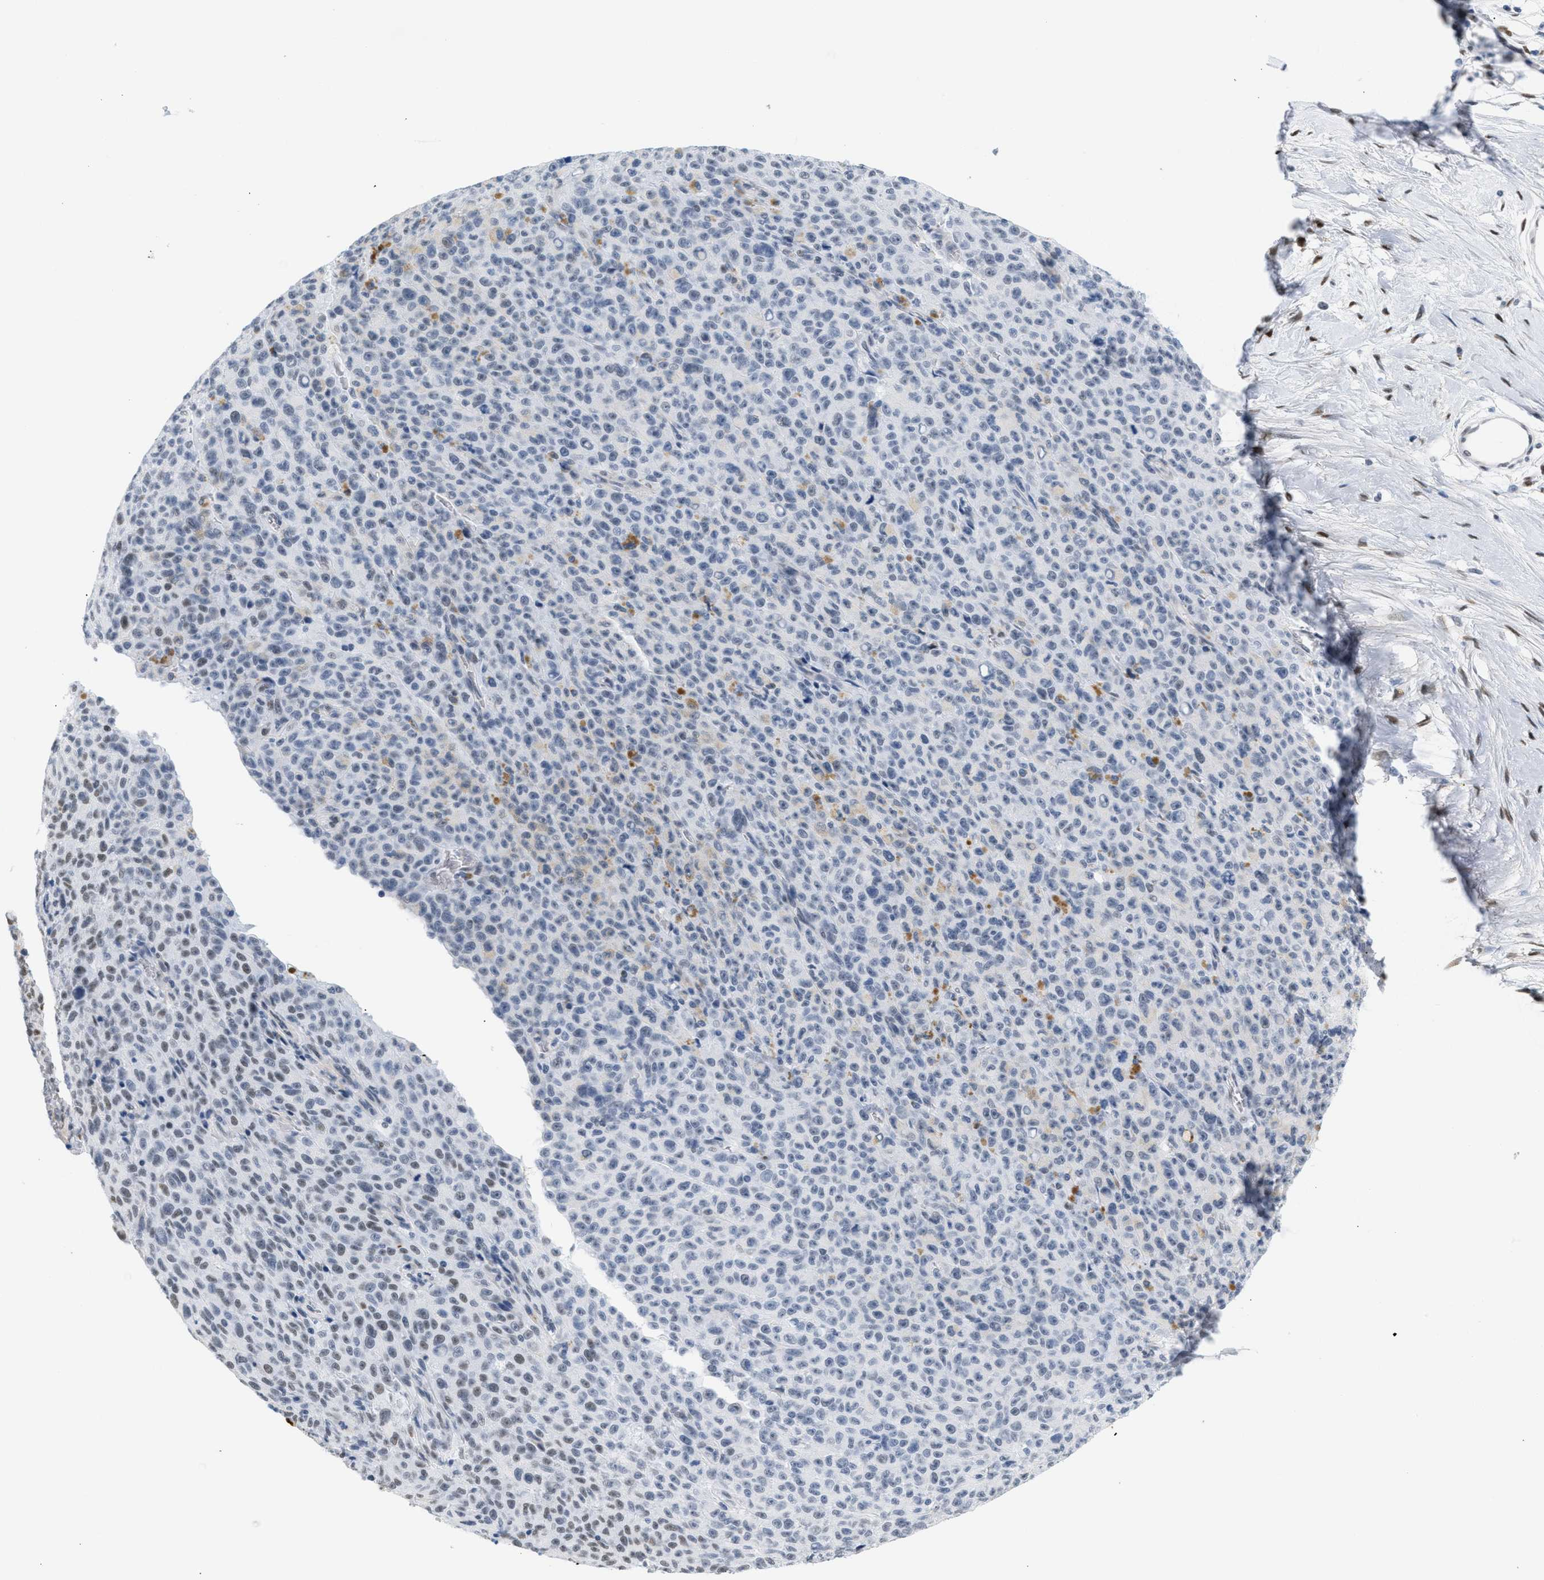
{"staining": {"intensity": "moderate", "quantity": "<25%", "location": "nuclear"}, "tissue": "melanoma", "cell_type": "Tumor cells", "image_type": "cancer", "snomed": [{"axis": "morphology", "description": "Malignant melanoma, NOS"}, {"axis": "topography", "description": "Skin"}], "caption": "Protein analysis of melanoma tissue shows moderate nuclear staining in approximately <25% of tumor cells.", "gene": "ELN", "patient": {"sex": "female", "age": 82}}